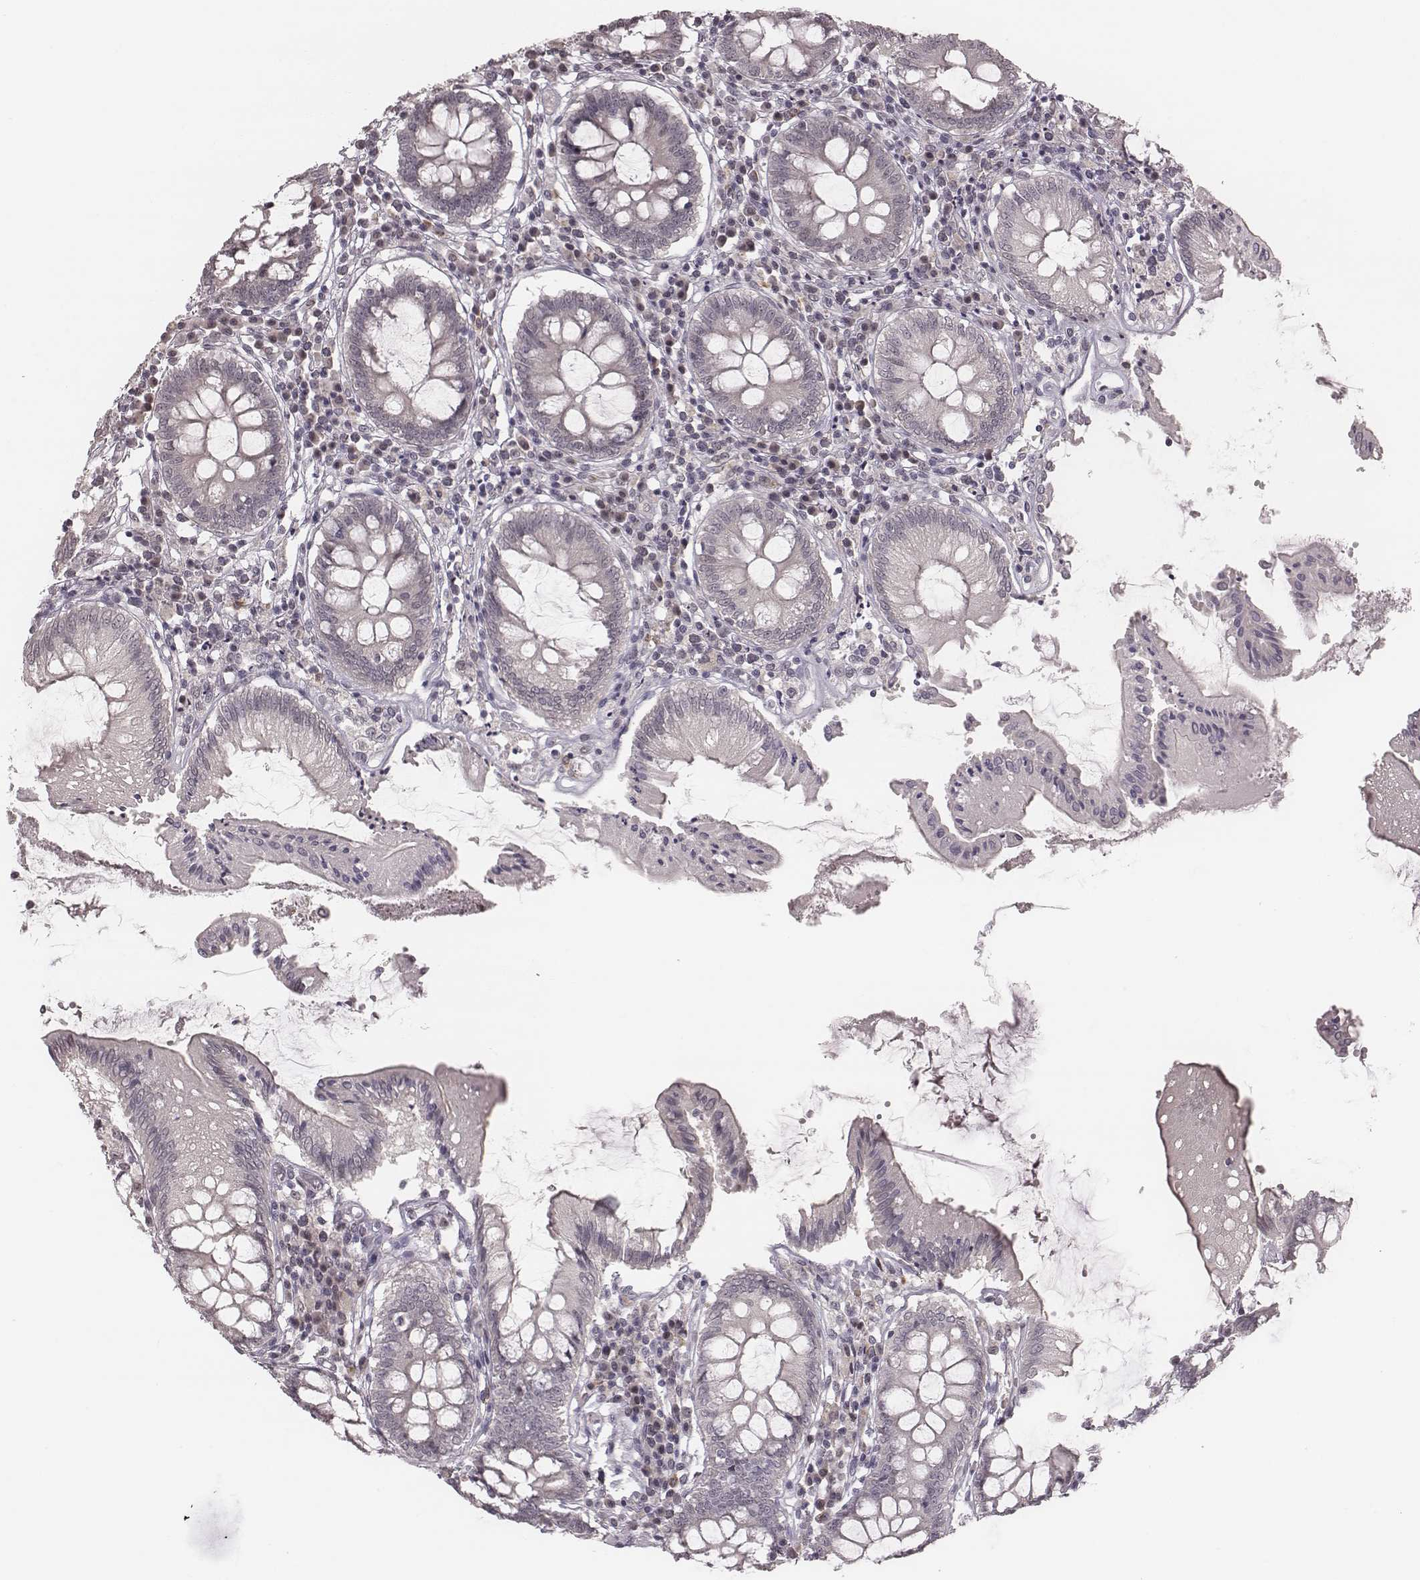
{"staining": {"intensity": "negative", "quantity": "none", "location": "none"}, "tissue": "colon", "cell_type": "Endothelial cells", "image_type": "normal", "snomed": [{"axis": "morphology", "description": "Normal tissue, NOS"}, {"axis": "morphology", "description": "Adenocarcinoma, NOS"}, {"axis": "topography", "description": "Colon"}], "caption": "A photomicrograph of human colon is negative for staining in endothelial cells. (IHC, brightfield microscopy, high magnification).", "gene": "RPGRIP1", "patient": {"sex": "male", "age": 83}}